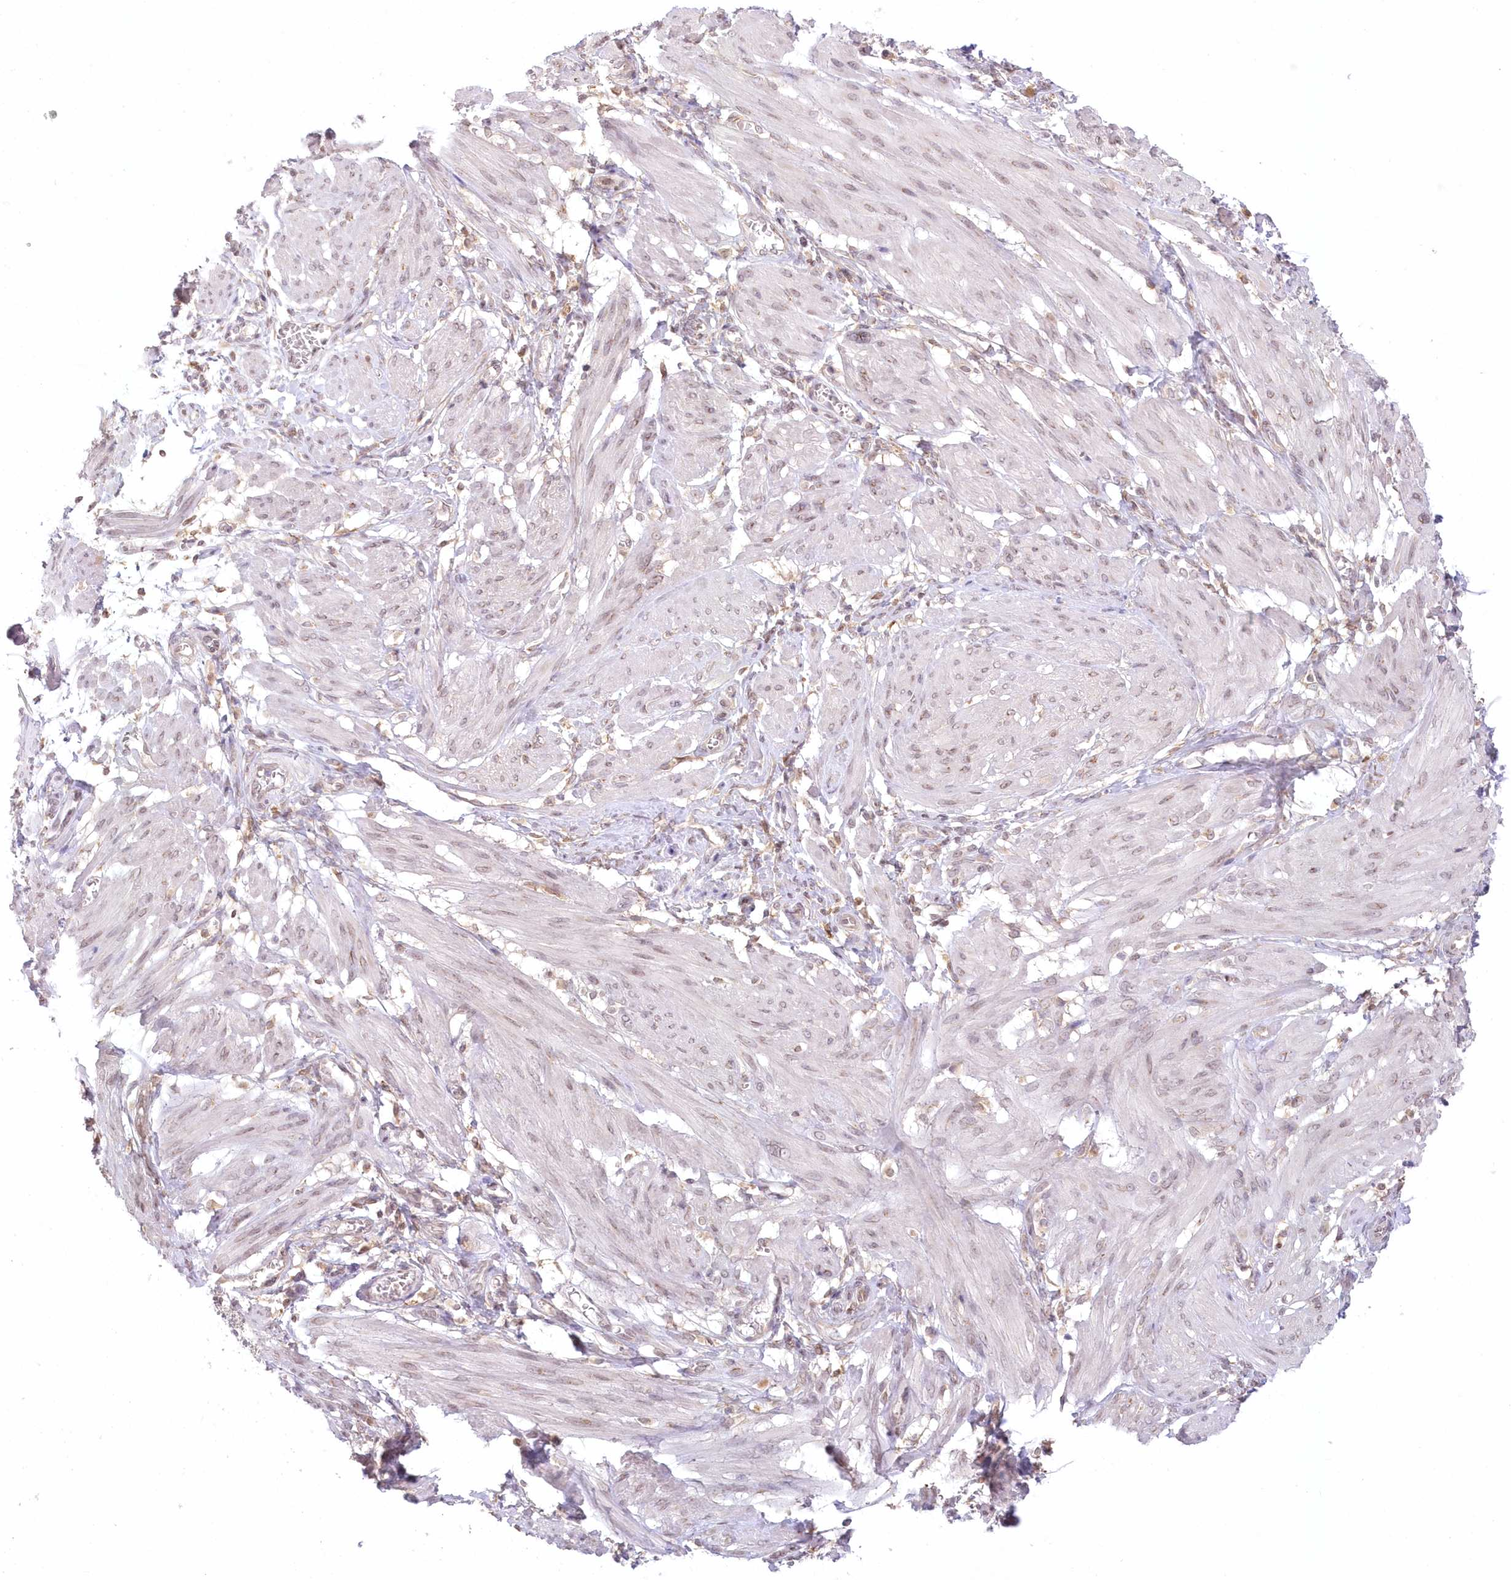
{"staining": {"intensity": "weak", "quantity": "25%-75%", "location": "nuclear"}, "tissue": "smooth muscle", "cell_type": "Smooth muscle cells", "image_type": "normal", "snomed": [{"axis": "morphology", "description": "Normal tissue, NOS"}, {"axis": "topography", "description": "Smooth muscle"}], "caption": "Immunohistochemical staining of normal smooth muscle displays weak nuclear protein expression in about 25%-75% of smooth muscle cells. (DAB IHC, brown staining for protein, blue staining for nuclei).", "gene": "RNPEP", "patient": {"sex": "female", "age": 39}}